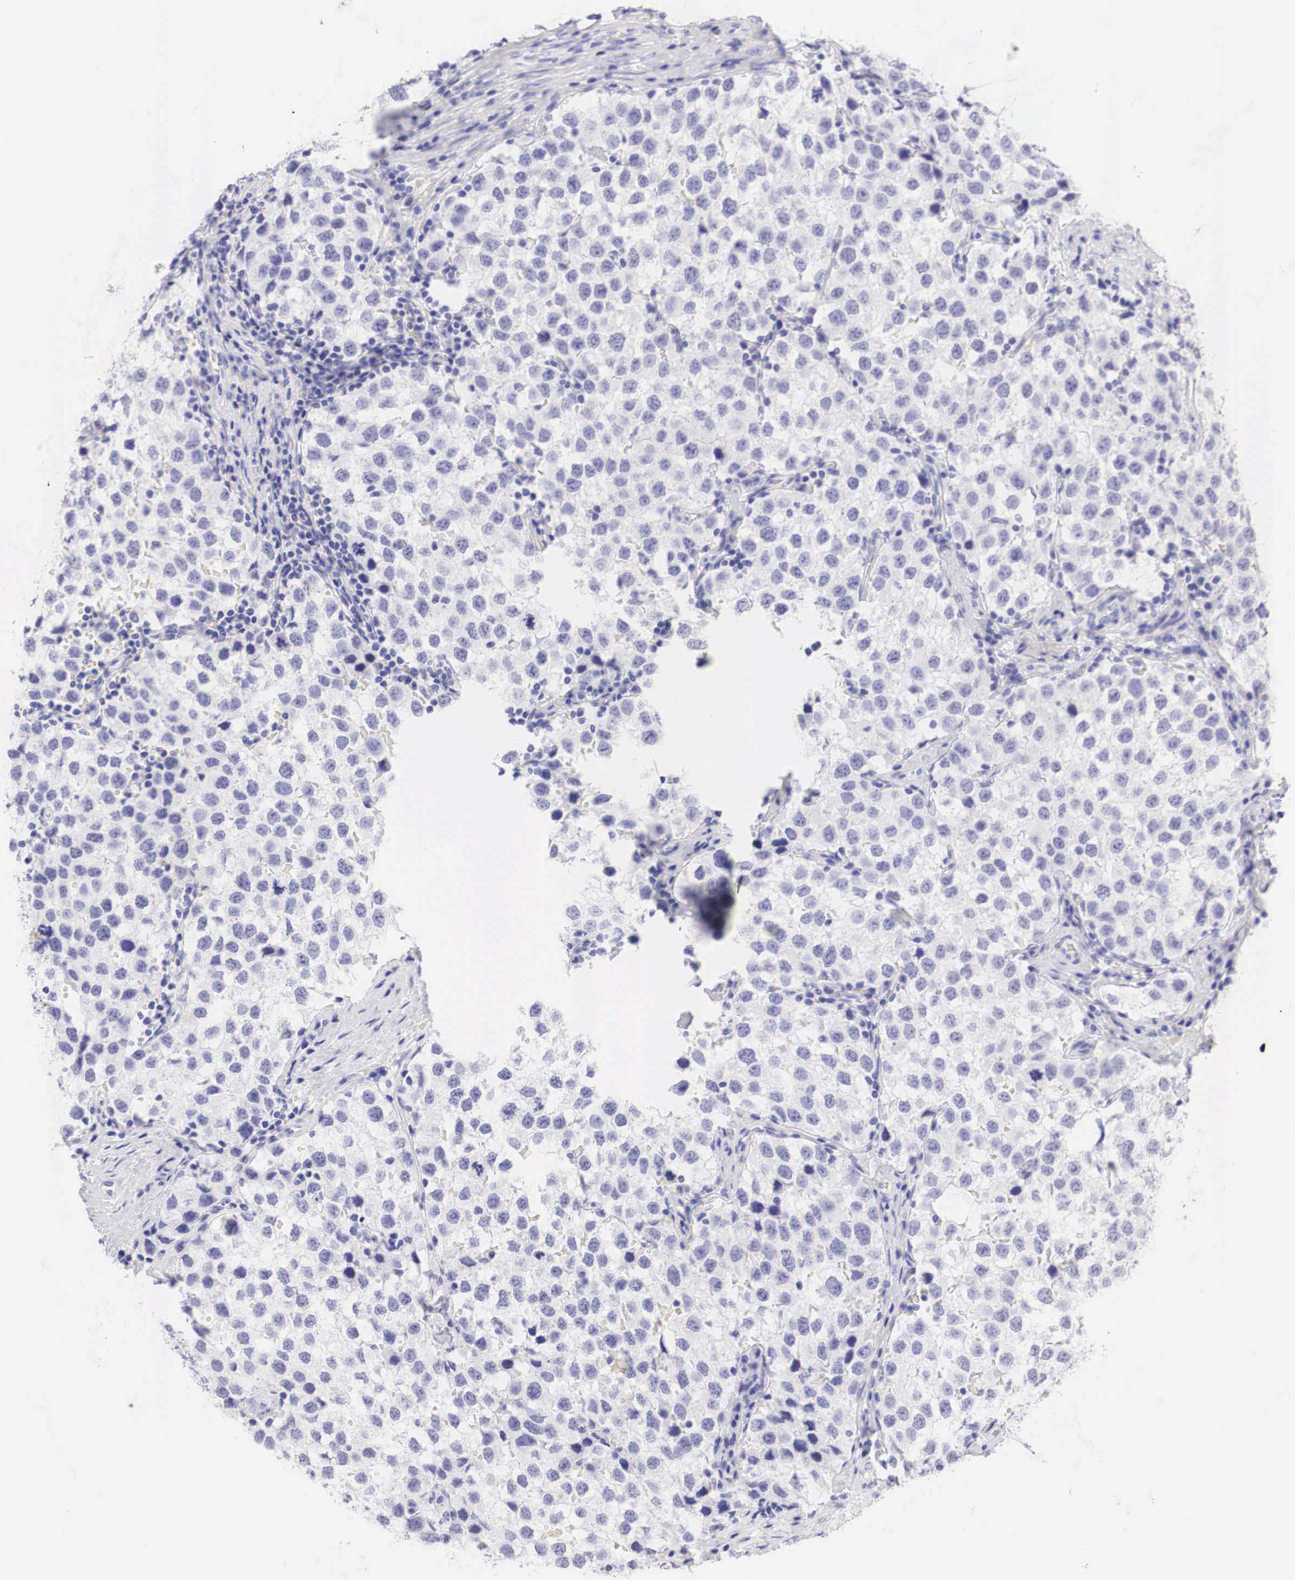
{"staining": {"intensity": "negative", "quantity": "none", "location": "none"}, "tissue": "testis cancer", "cell_type": "Tumor cells", "image_type": "cancer", "snomed": [{"axis": "morphology", "description": "Seminoma, NOS"}, {"axis": "topography", "description": "Testis"}], "caption": "Tumor cells are negative for brown protein staining in testis cancer (seminoma).", "gene": "TYR", "patient": {"sex": "male", "age": 39}}